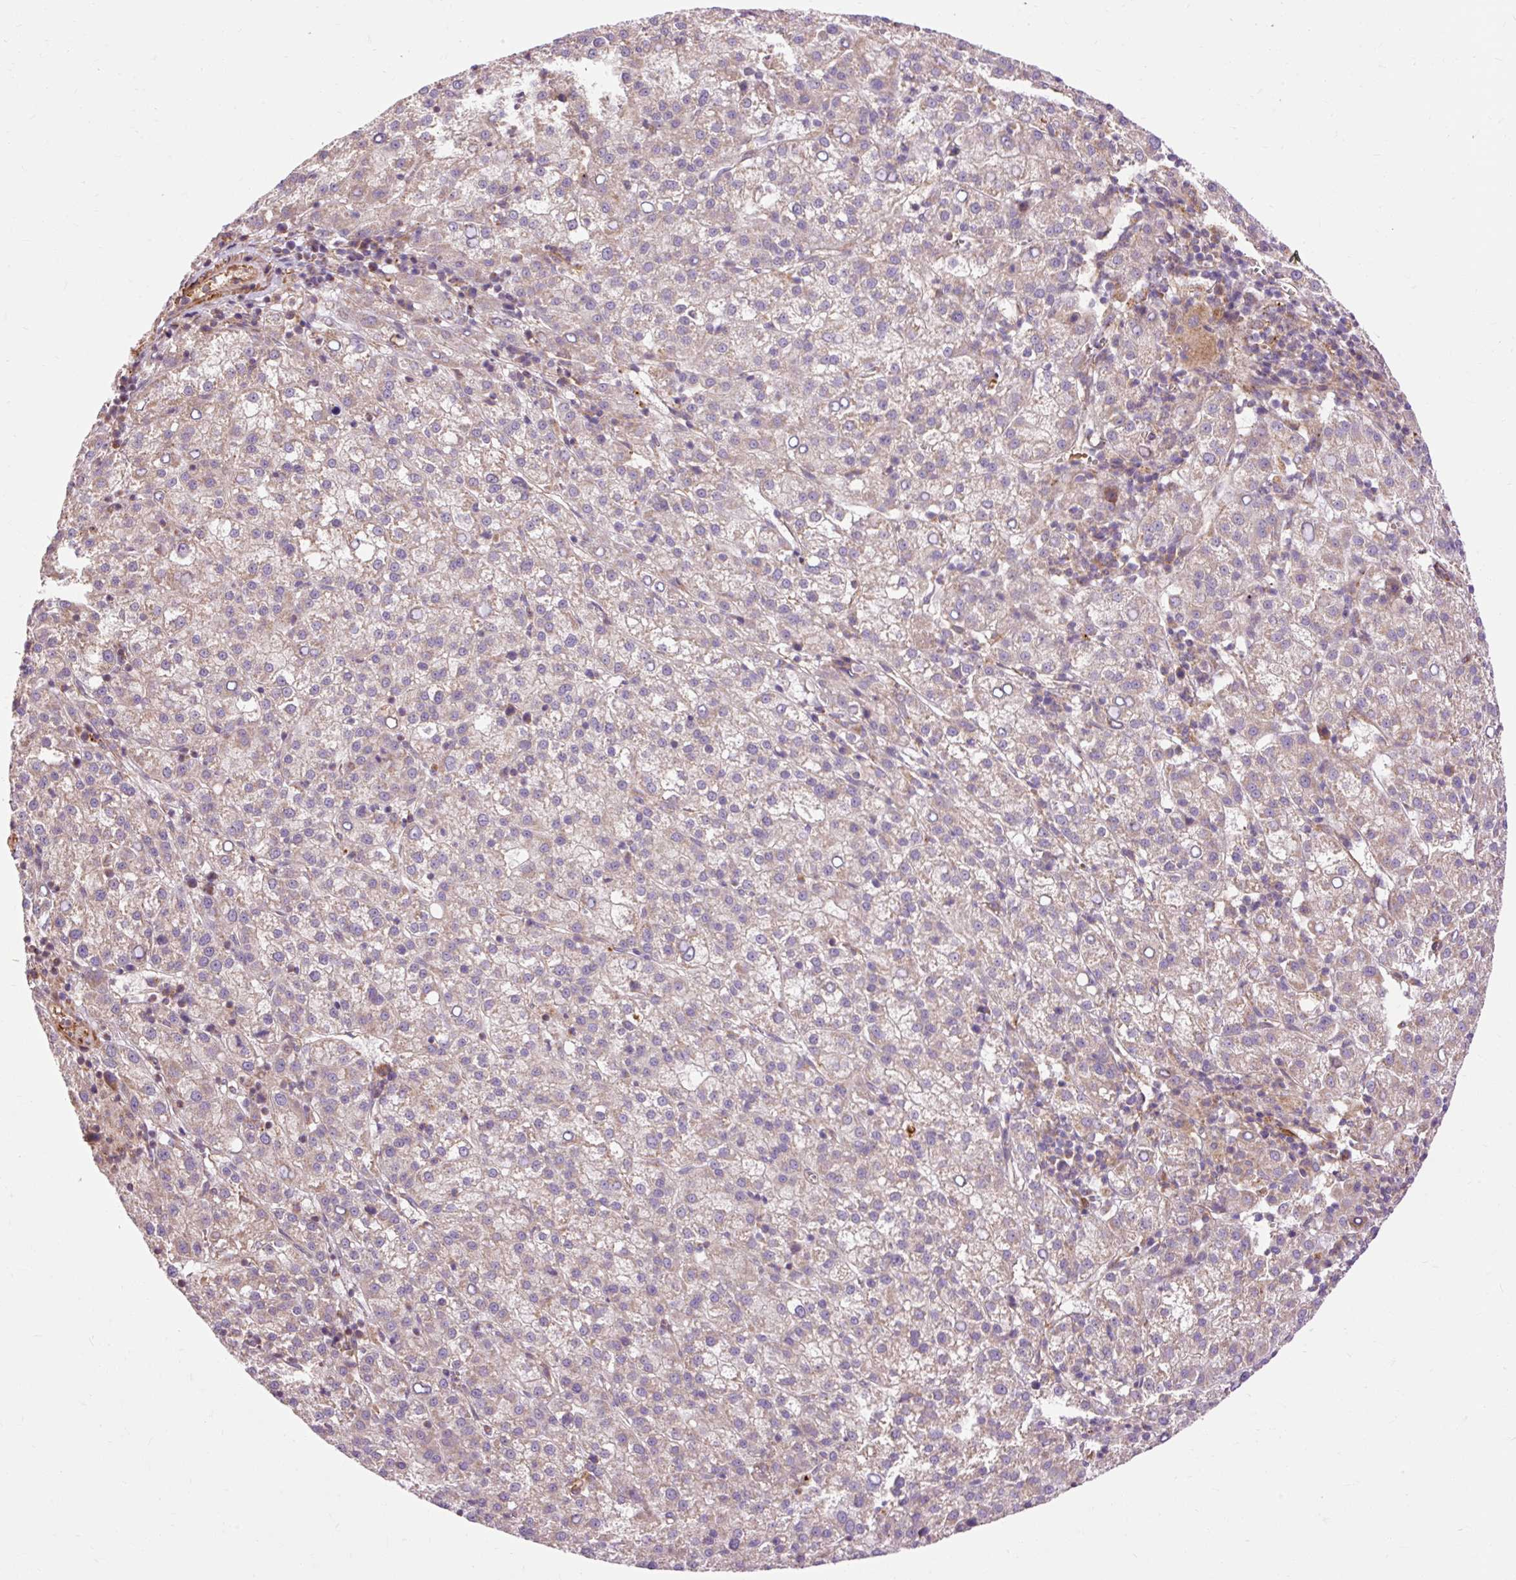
{"staining": {"intensity": "moderate", "quantity": "<25%", "location": "cytoplasmic/membranous"}, "tissue": "liver cancer", "cell_type": "Tumor cells", "image_type": "cancer", "snomed": [{"axis": "morphology", "description": "Carcinoma, Hepatocellular, NOS"}, {"axis": "topography", "description": "Liver"}], "caption": "Moderate cytoplasmic/membranous protein positivity is appreciated in about <25% of tumor cells in hepatocellular carcinoma (liver).", "gene": "RIPOR3", "patient": {"sex": "female", "age": 58}}